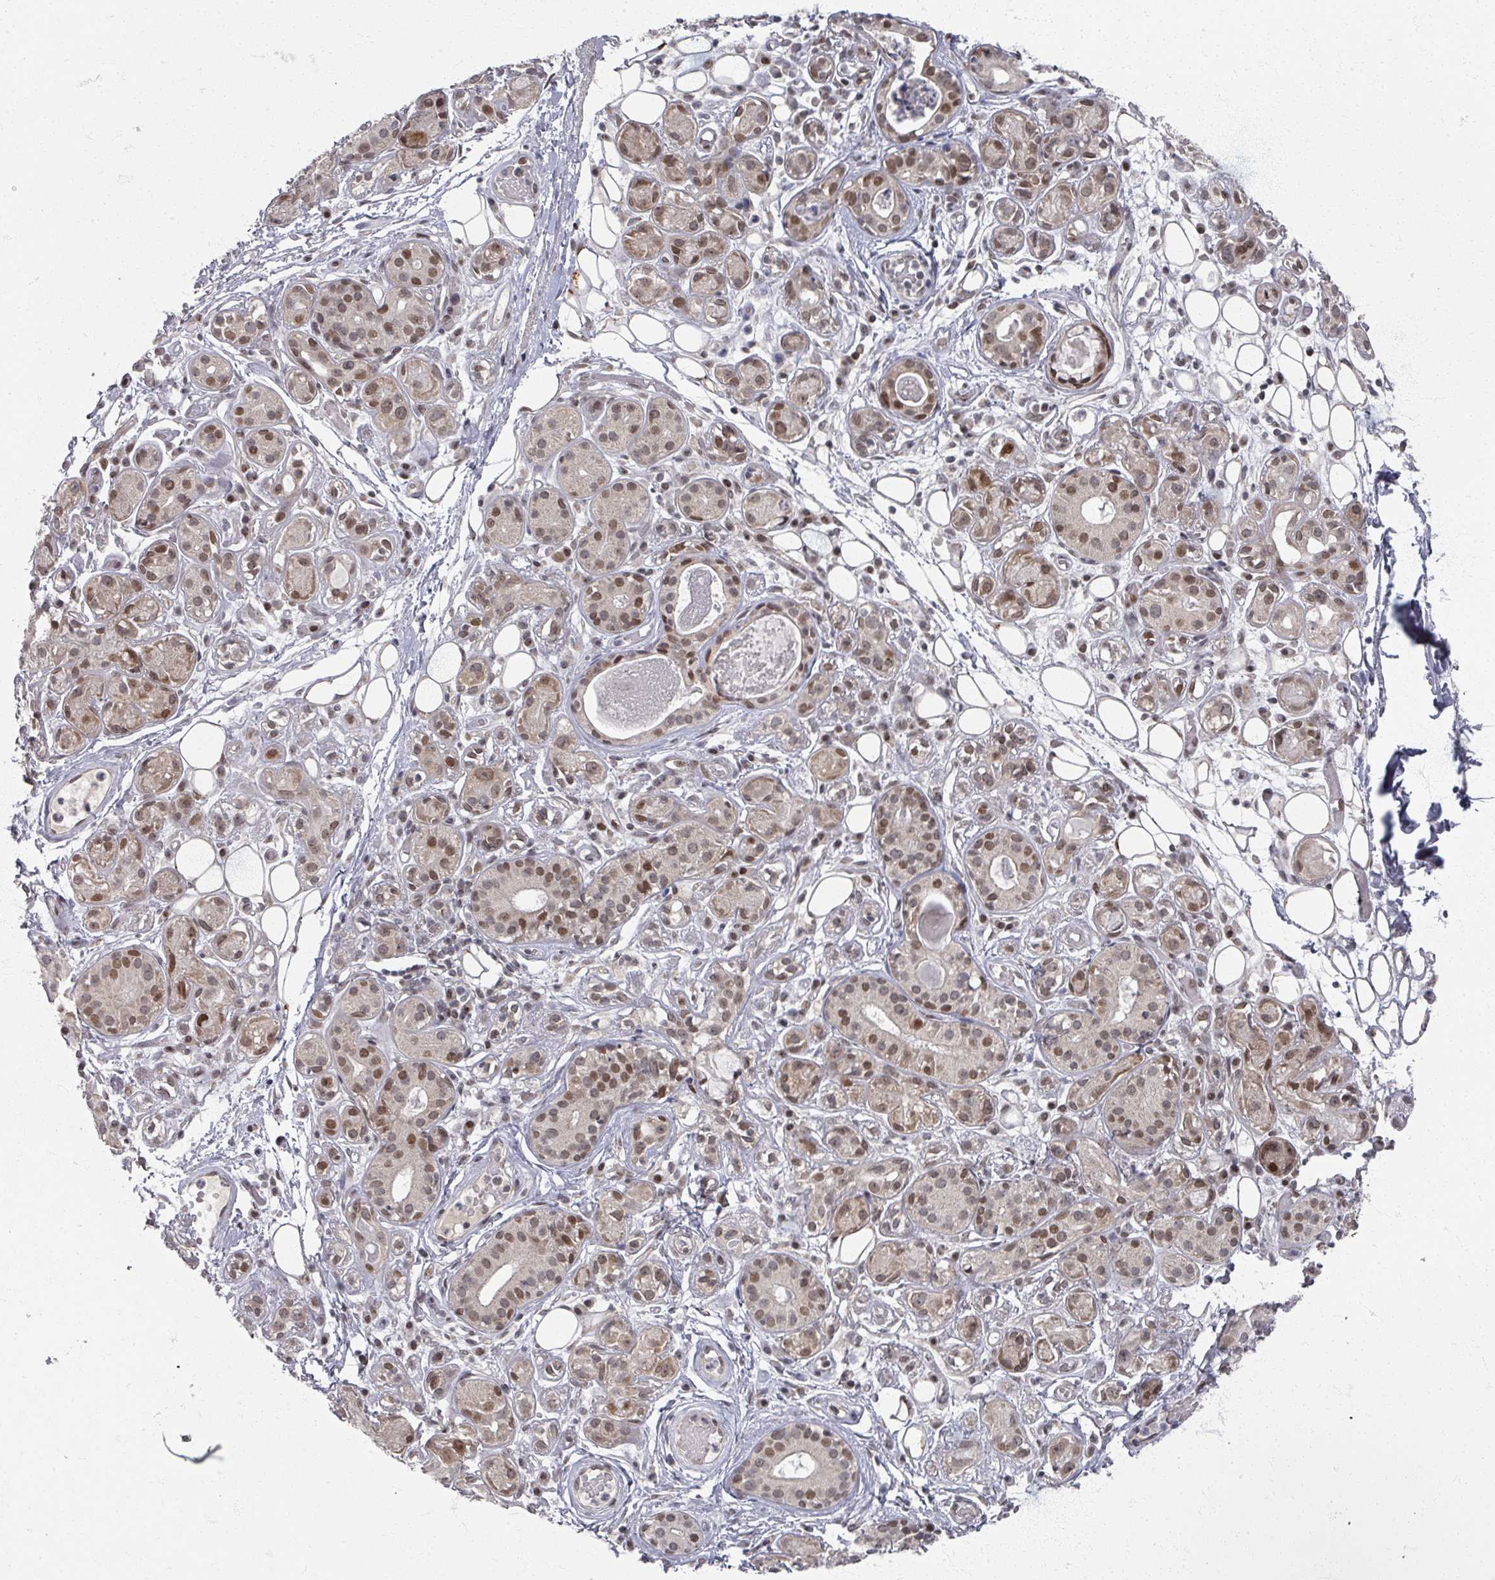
{"staining": {"intensity": "moderate", "quantity": ">75%", "location": "cytoplasmic/membranous,nuclear"}, "tissue": "salivary gland", "cell_type": "Glandular cells", "image_type": "normal", "snomed": [{"axis": "morphology", "description": "Normal tissue, NOS"}, {"axis": "topography", "description": "Salivary gland"}], "caption": "Protein expression analysis of unremarkable human salivary gland reveals moderate cytoplasmic/membranous,nuclear positivity in approximately >75% of glandular cells.", "gene": "PSKH1", "patient": {"sex": "male", "age": 54}}